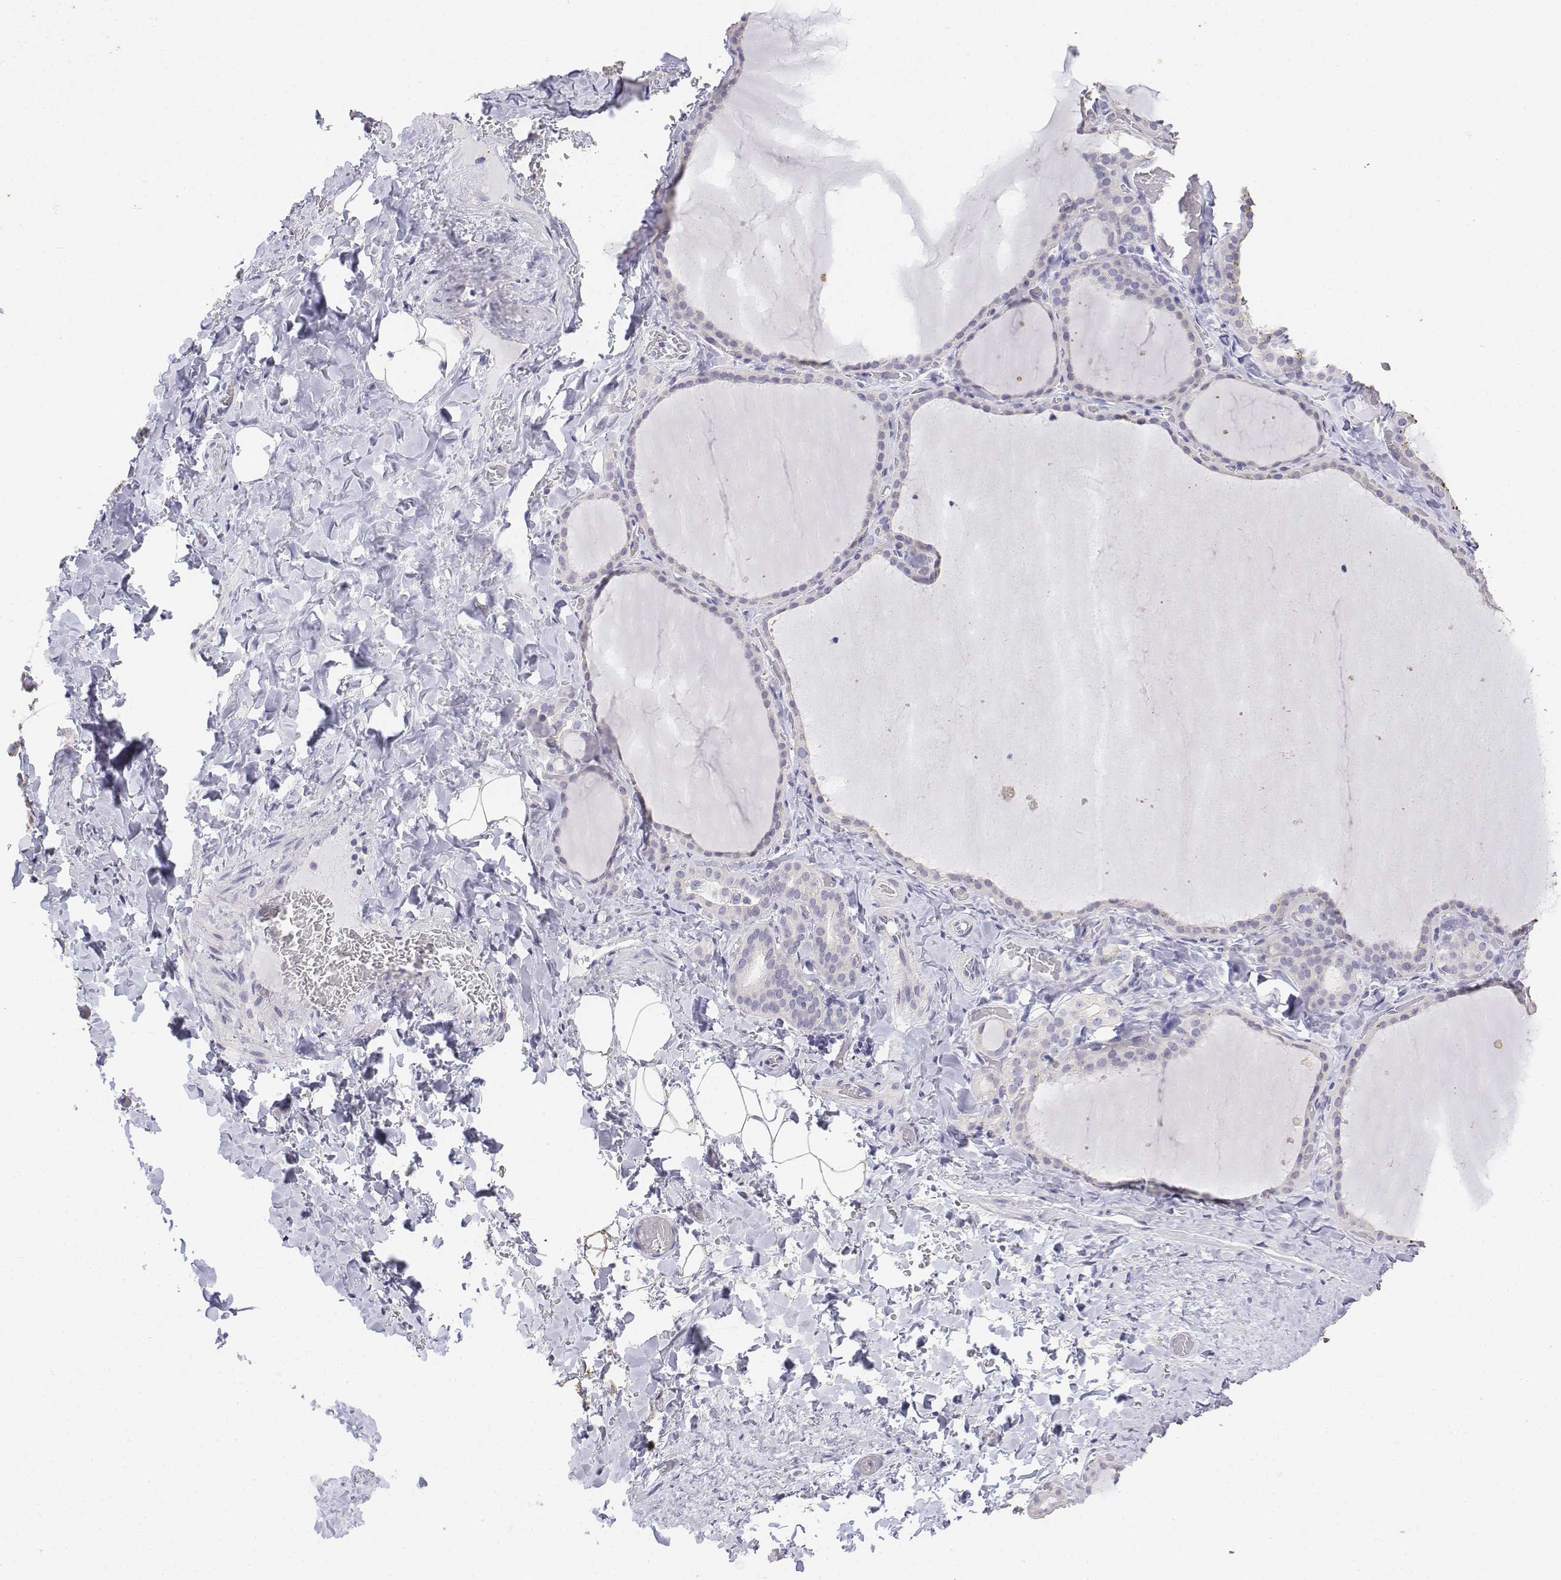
{"staining": {"intensity": "negative", "quantity": "none", "location": "none"}, "tissue": "thyroid gland", "cell_type": "Glandular cells", "image_type": "normal", "snomed": [{"axis": "morphology", "description": "Normal tissue, NOS"}, {"axis": "topography", "description": "Thyroid gland"}], "caption": "Immunohistochemistry (IHC) of benign human thyroid gland displays no staining in glandular cells.", "gene": "LGSN", "patient": {"sex": "female", "age": 22}}